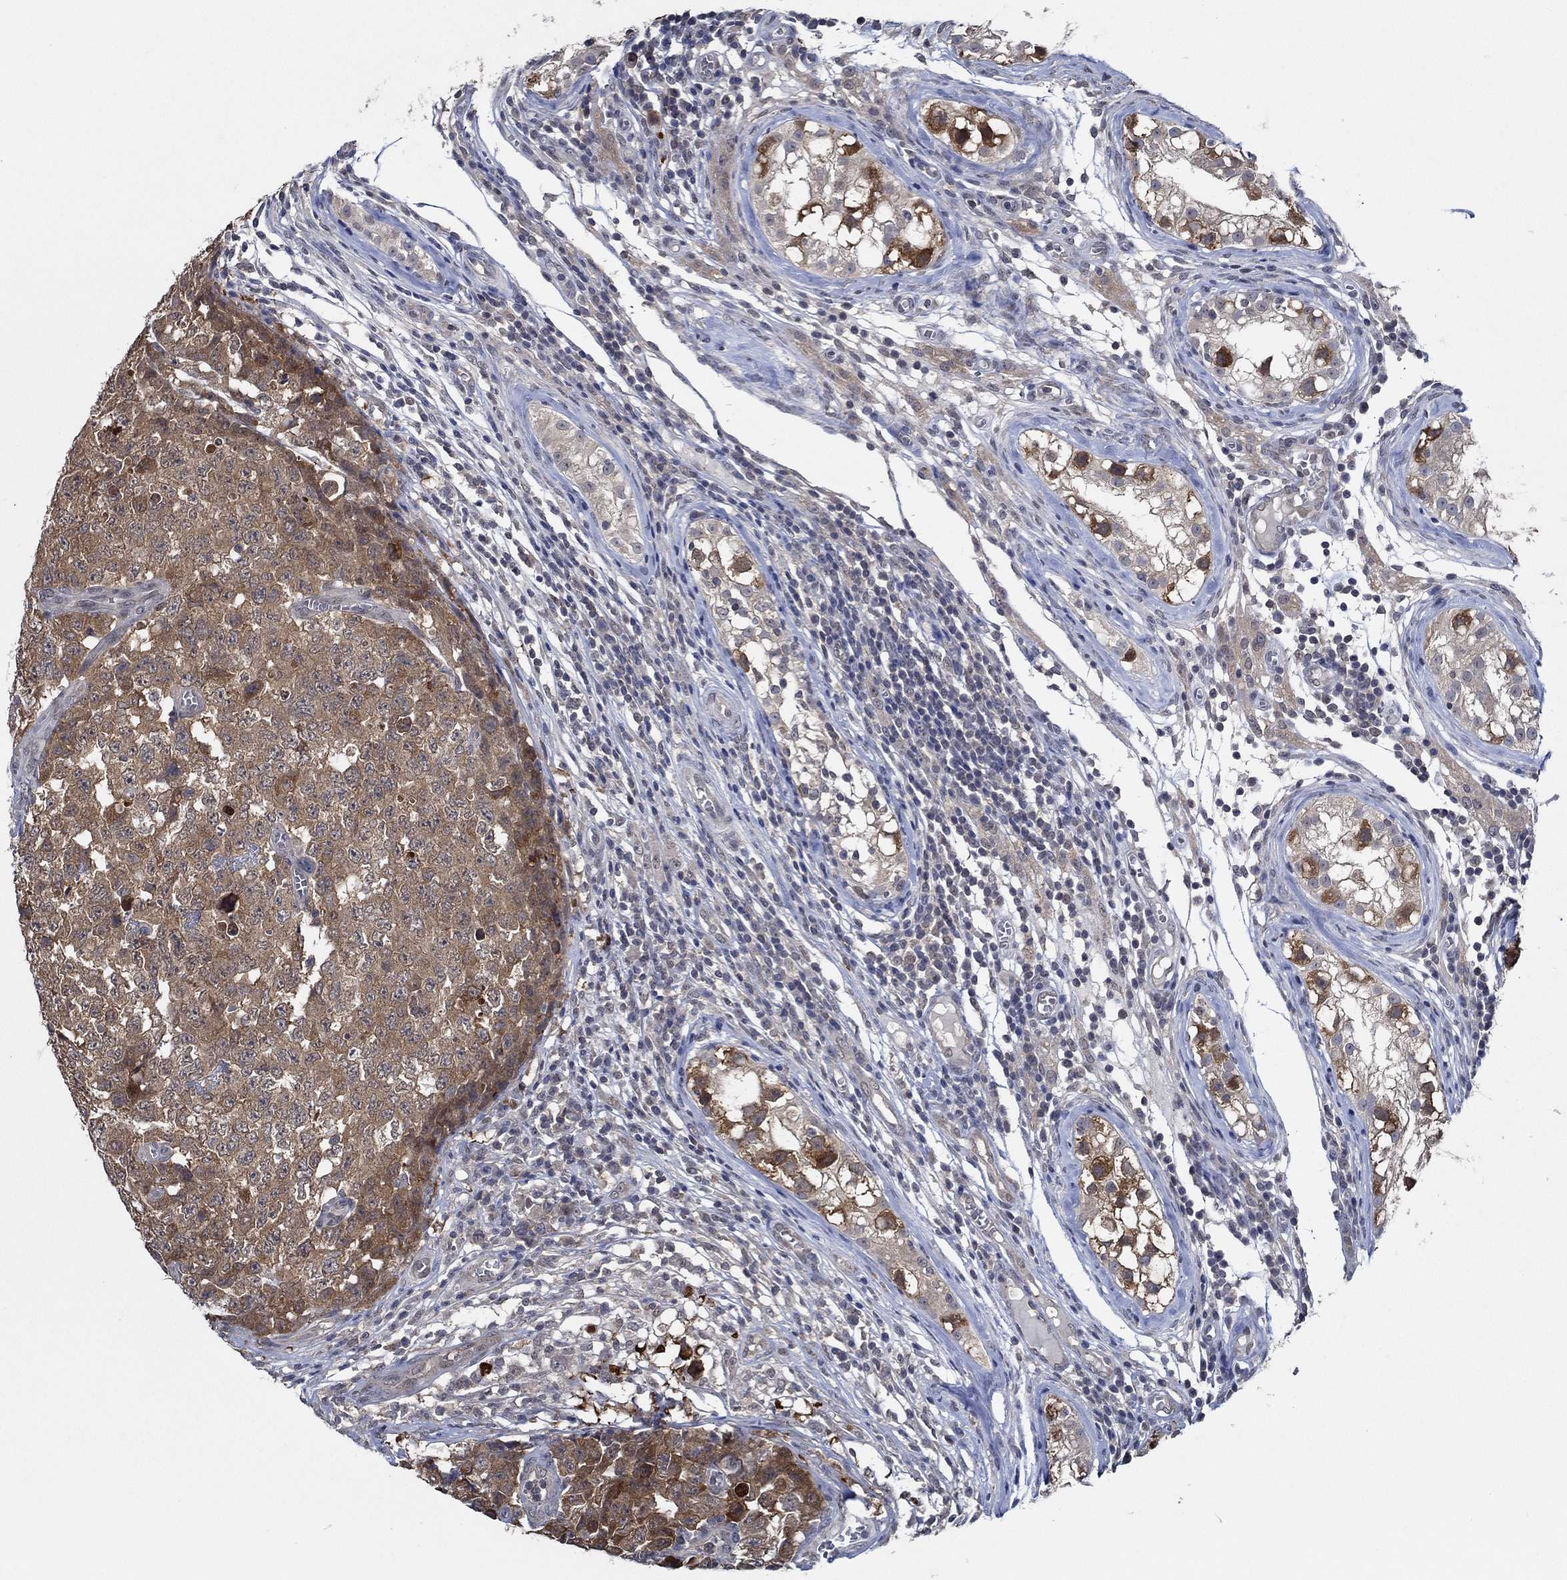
{"staining": {"intensity": "strong", "quantity": "25%-75%", "location": "cytoplasmic/membranous"}, "tissue": "testis cancer", "cell_type": "Tumor cells", "image_type": "cancer", "snomed": [{"axis": "morphology", "description": "Carcinoma, Embryonal, NOS"}, {"axis": "topography", "description": "Testis"}], "caption": "Testis cancer (embryonal carcinoma) stained for a protein demonstrates strong cytoplasmic/membranous positivity in tumor cells. The staining was performed using DAB (3,3'-diaminobenzidine) to visualize the protein expression in brown, while the nuclei were stained in blue with hematoxylin (Magnification: 20x).", "gene": "DACT1", "patient": {"sex": "male", "age": 23}}